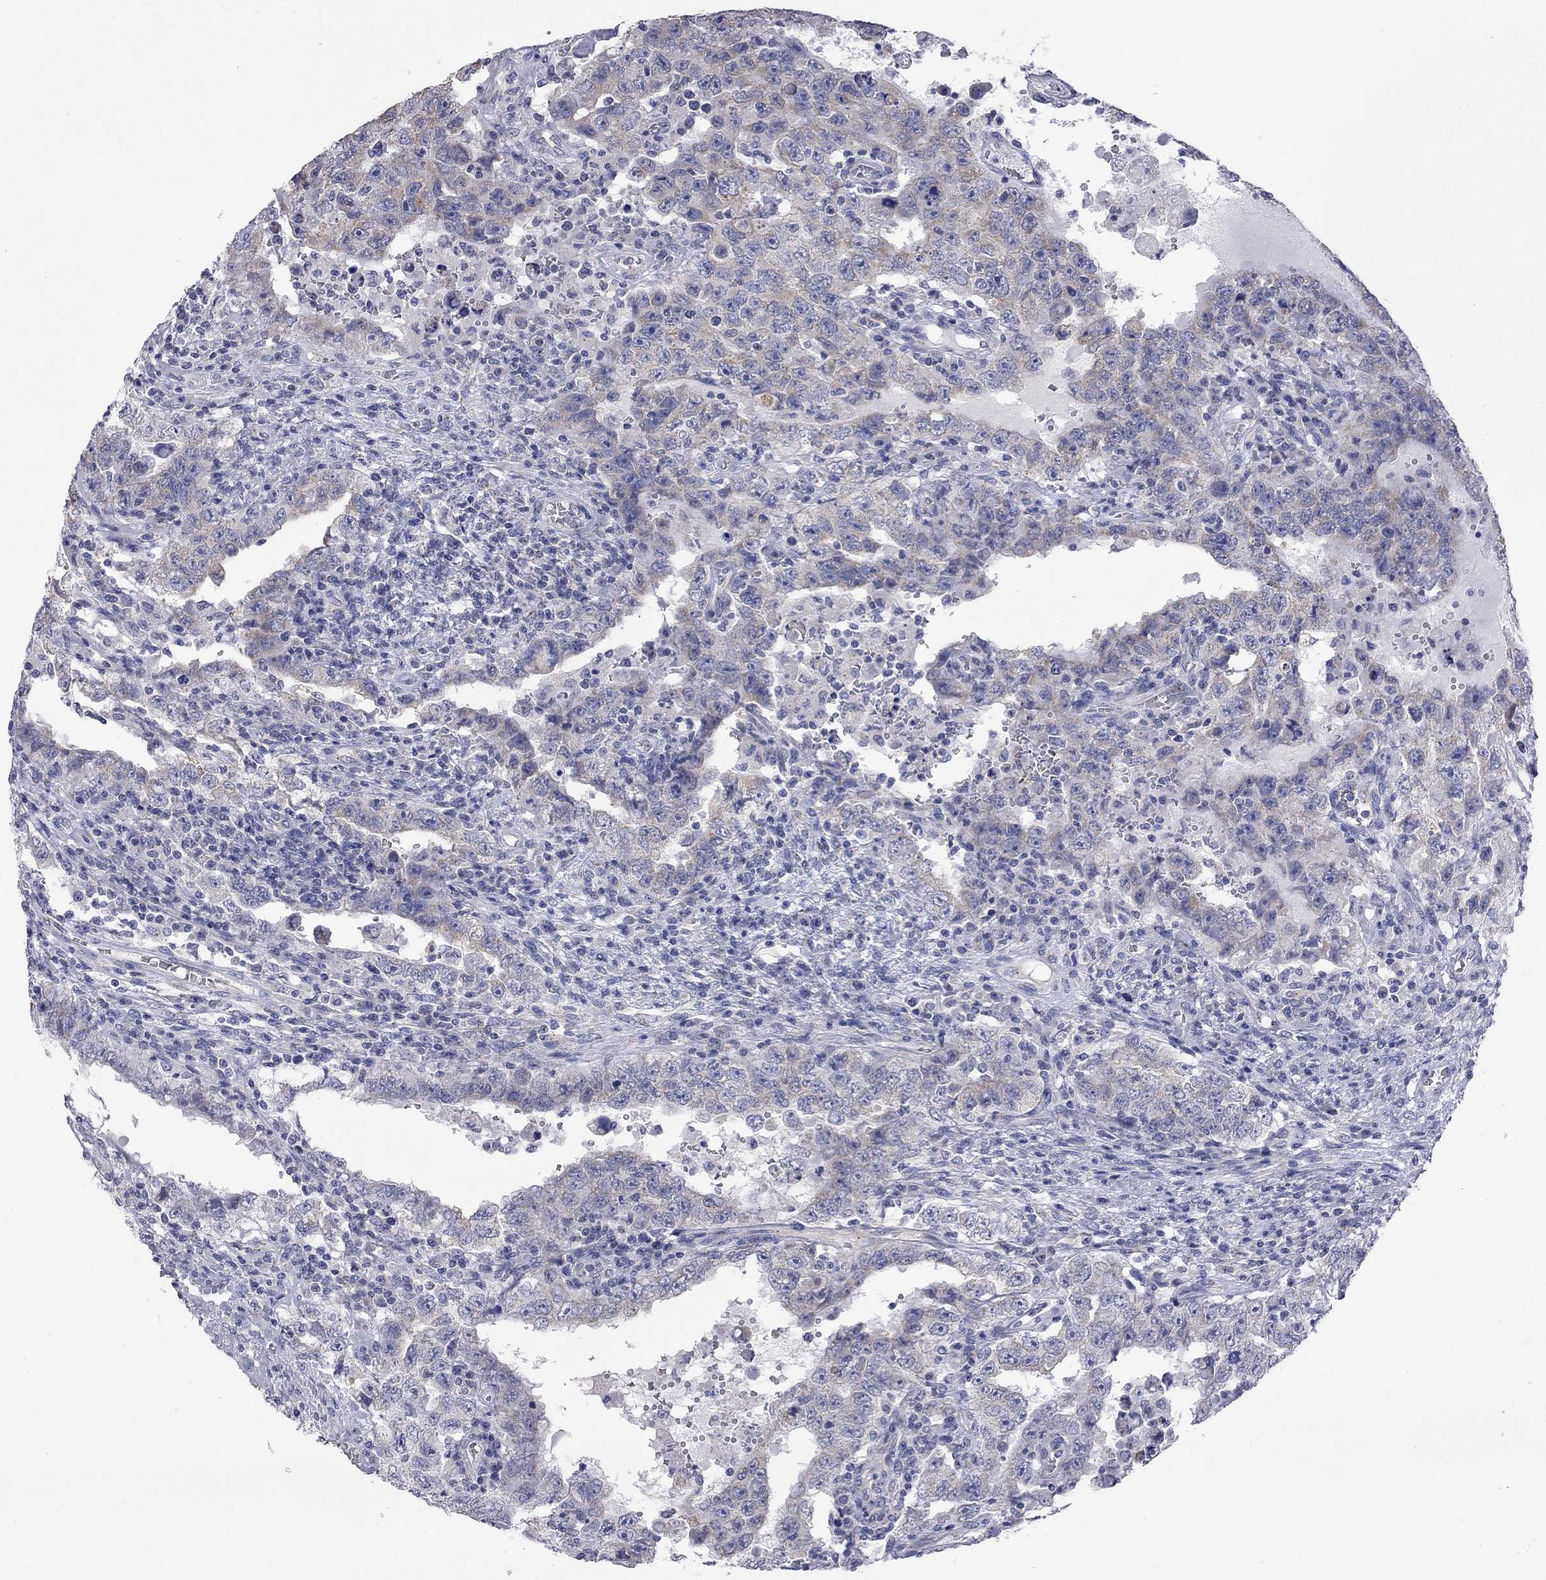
{"staining": {"intensity": "weak", "quantity": "<25%", "location": "cytoplasmic/membranous"}, "tissue": "testis cancer", "cell_type": "Tumor cells", "image_type": "cancer", "snomed": [{"axis": "morphology", "description": "Carcinoma, Embryonal, NOS"}, {"axis": "topography", "description": "Testis"}], "caption": "Tumor cells show no significant positivity in embryonal carcinoma (testis).", "gene": "OPRK1", "patient": {"sex": "male", "age": 26}}